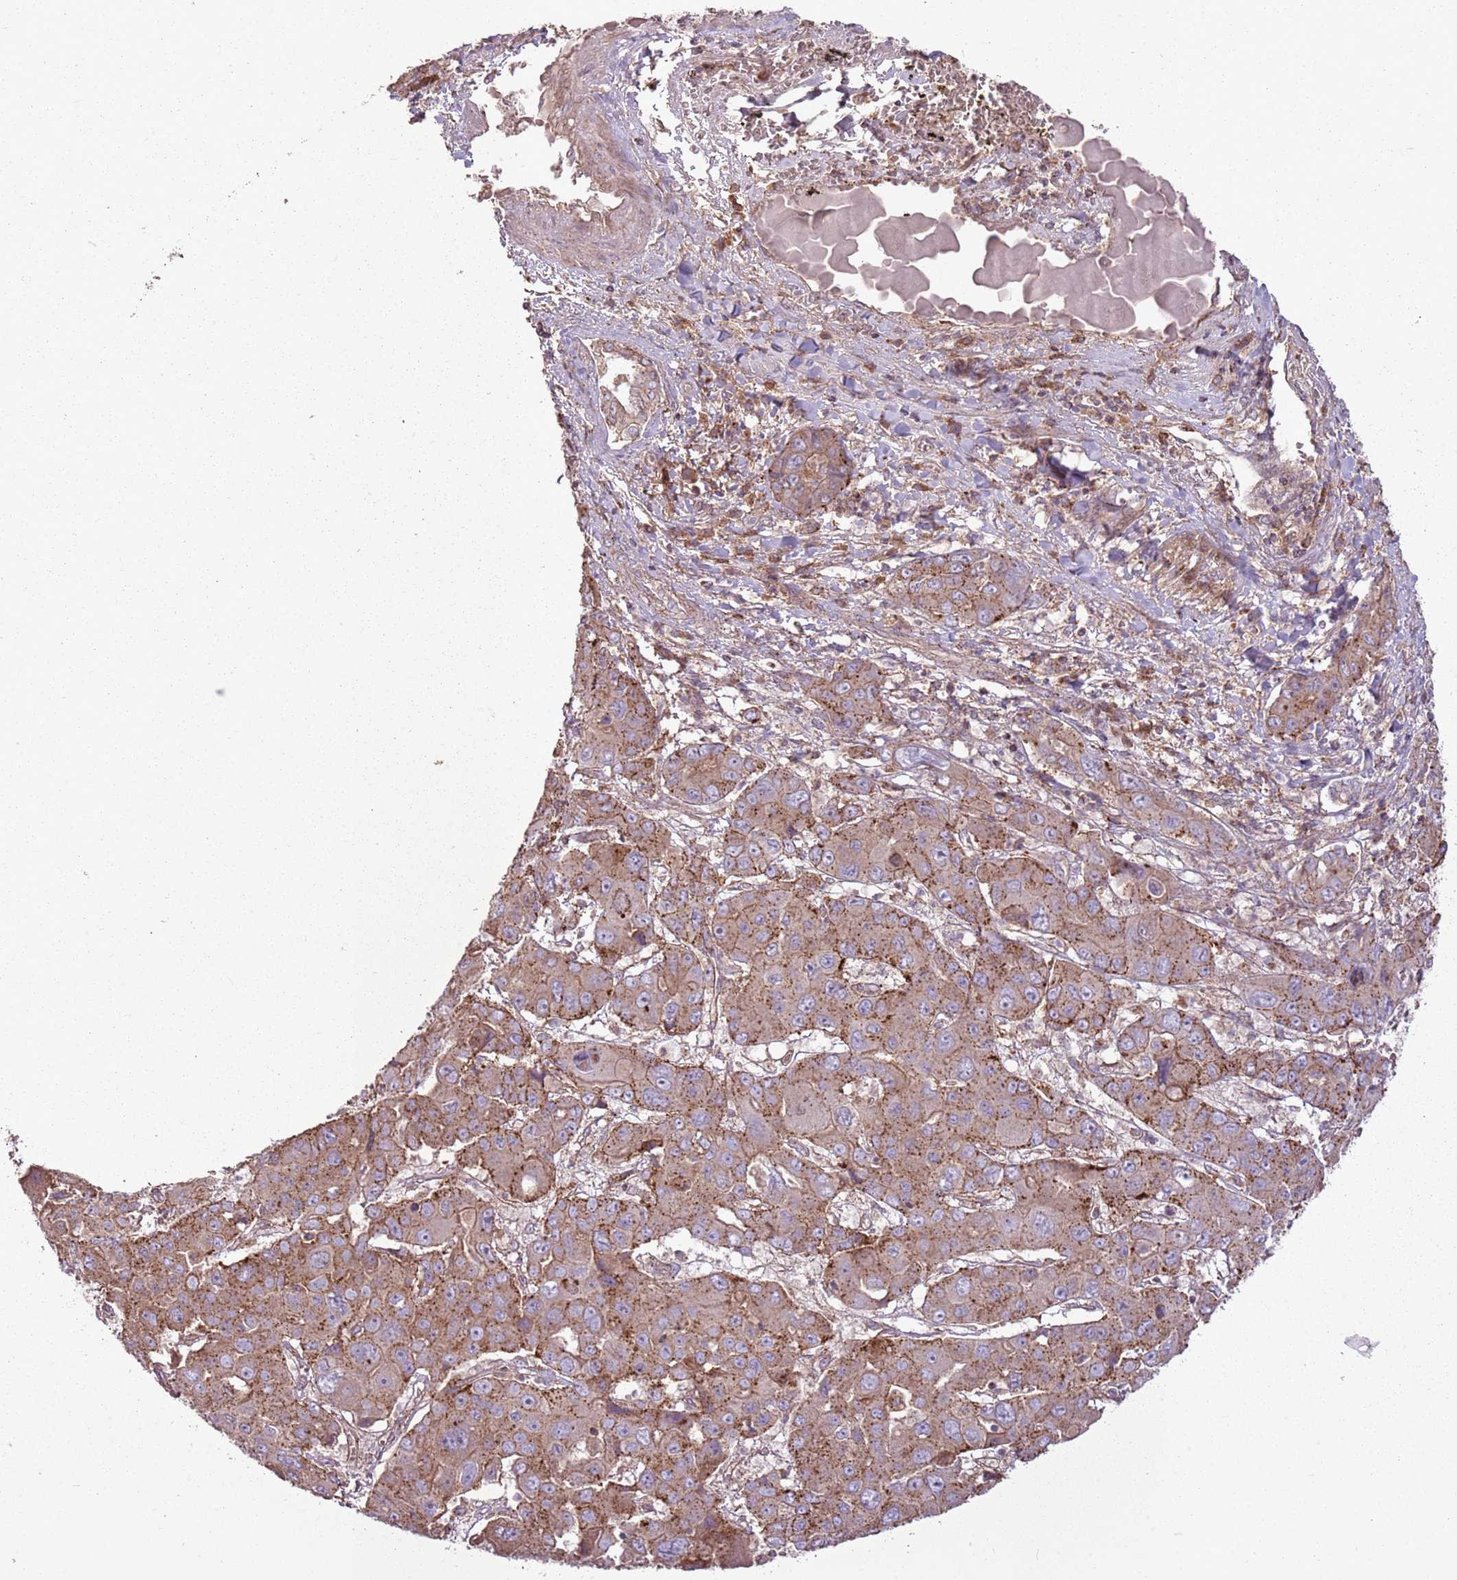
{"staining": {"intensity": "moderate", "quantity": ">75%", "location": "cytoplasmic/membranous"}, "tissue": "liver cancer", "cell_type": "Tumor cells", "image_type": "cancer", "snomed": [{"axis": "morphology", "description": "Cholangiocarcinoma"}, {"axis": "topography", "description": "Liver"}], "caption": "IHC of cholangiocarcinoma (liver) demonstrates medium levels of moderate cytoplasmic/membranous expression in approximately >75% of tumor cells.", "gene": "ANKRD24", "patient": {"sex": "male", "age": 67}}